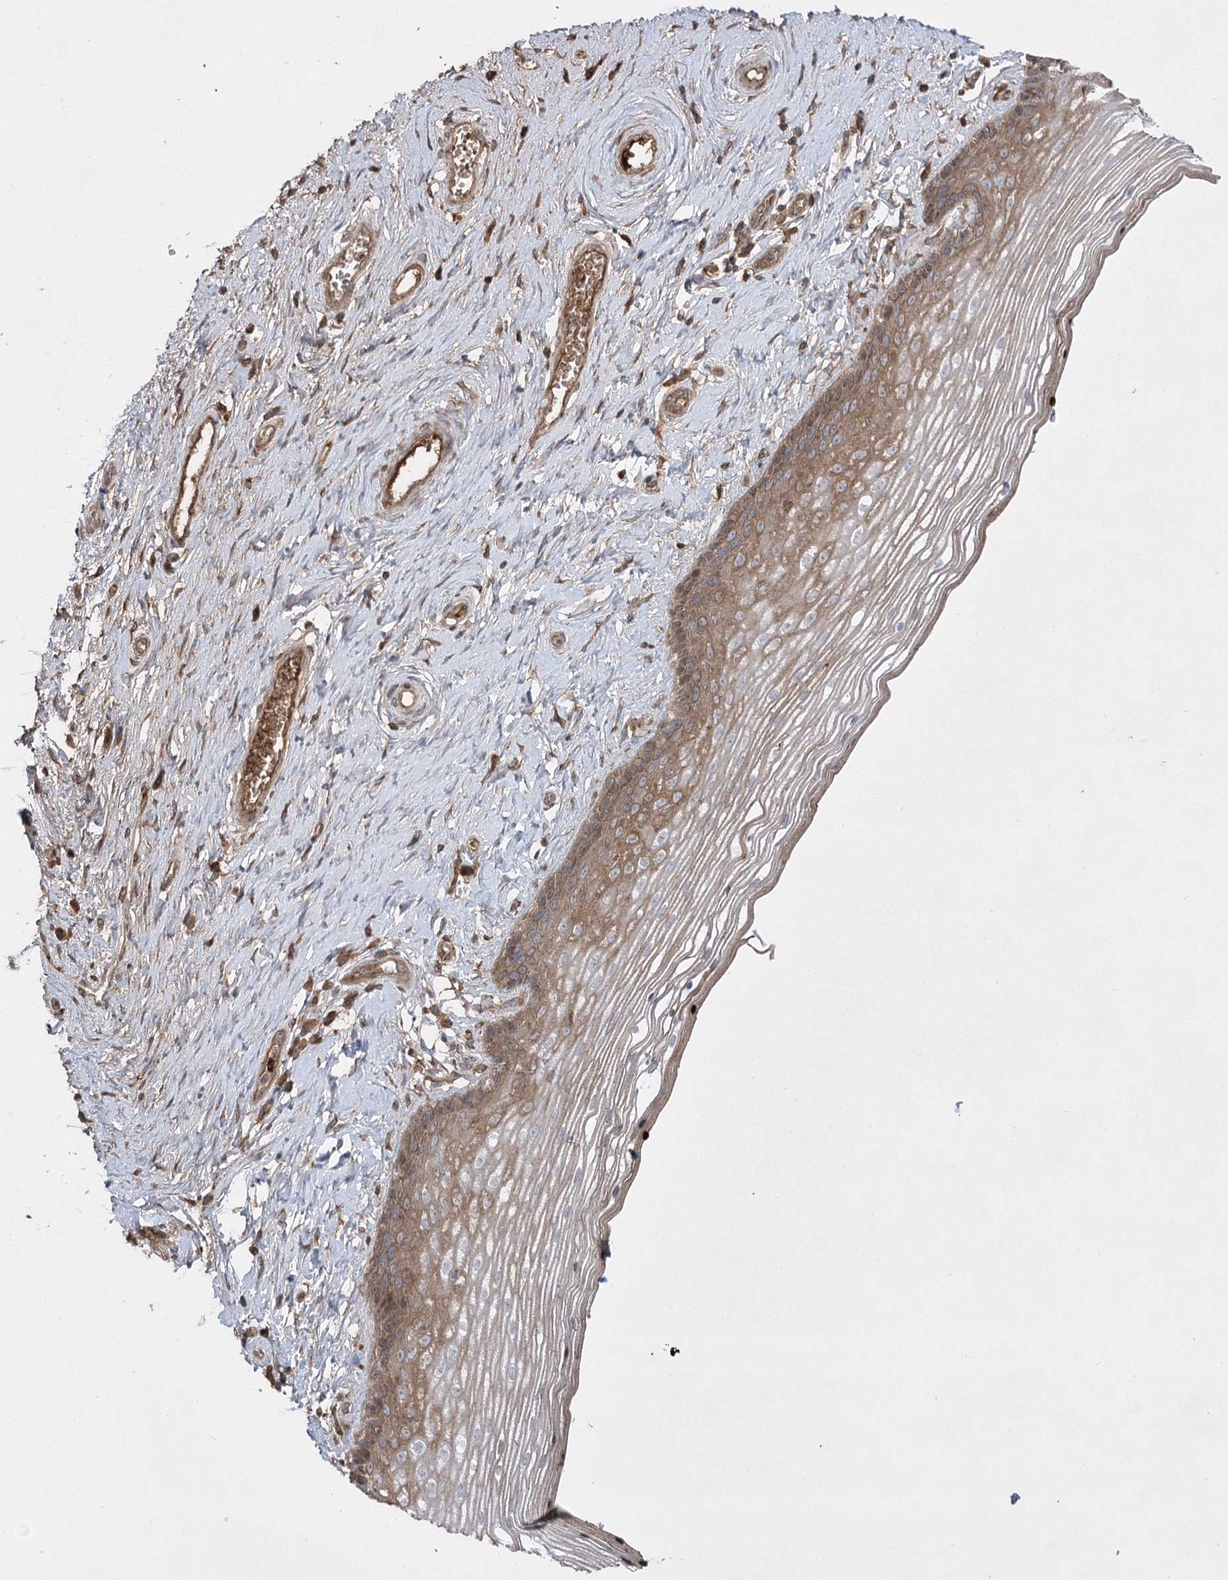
{"staining": {"intensity": "moderate", "quantity": "25%-75%", "location": "cytoplasmic/membranous"}, "tissue": "vagina", "cell_type": "Squamous epithelial cells", "image_type": "normal", "snomed": [{"axis": "morphology", "description": "Normal tissue, NOS"}, {"axis": "topography", "description": "Vagina"}], "caption": "Vagina stained with a protein marker exhibits moderate staining in squamous epithelial cells.", "gene": "PLEKHA5", "patient": {"sex": "female", "age": 46}}